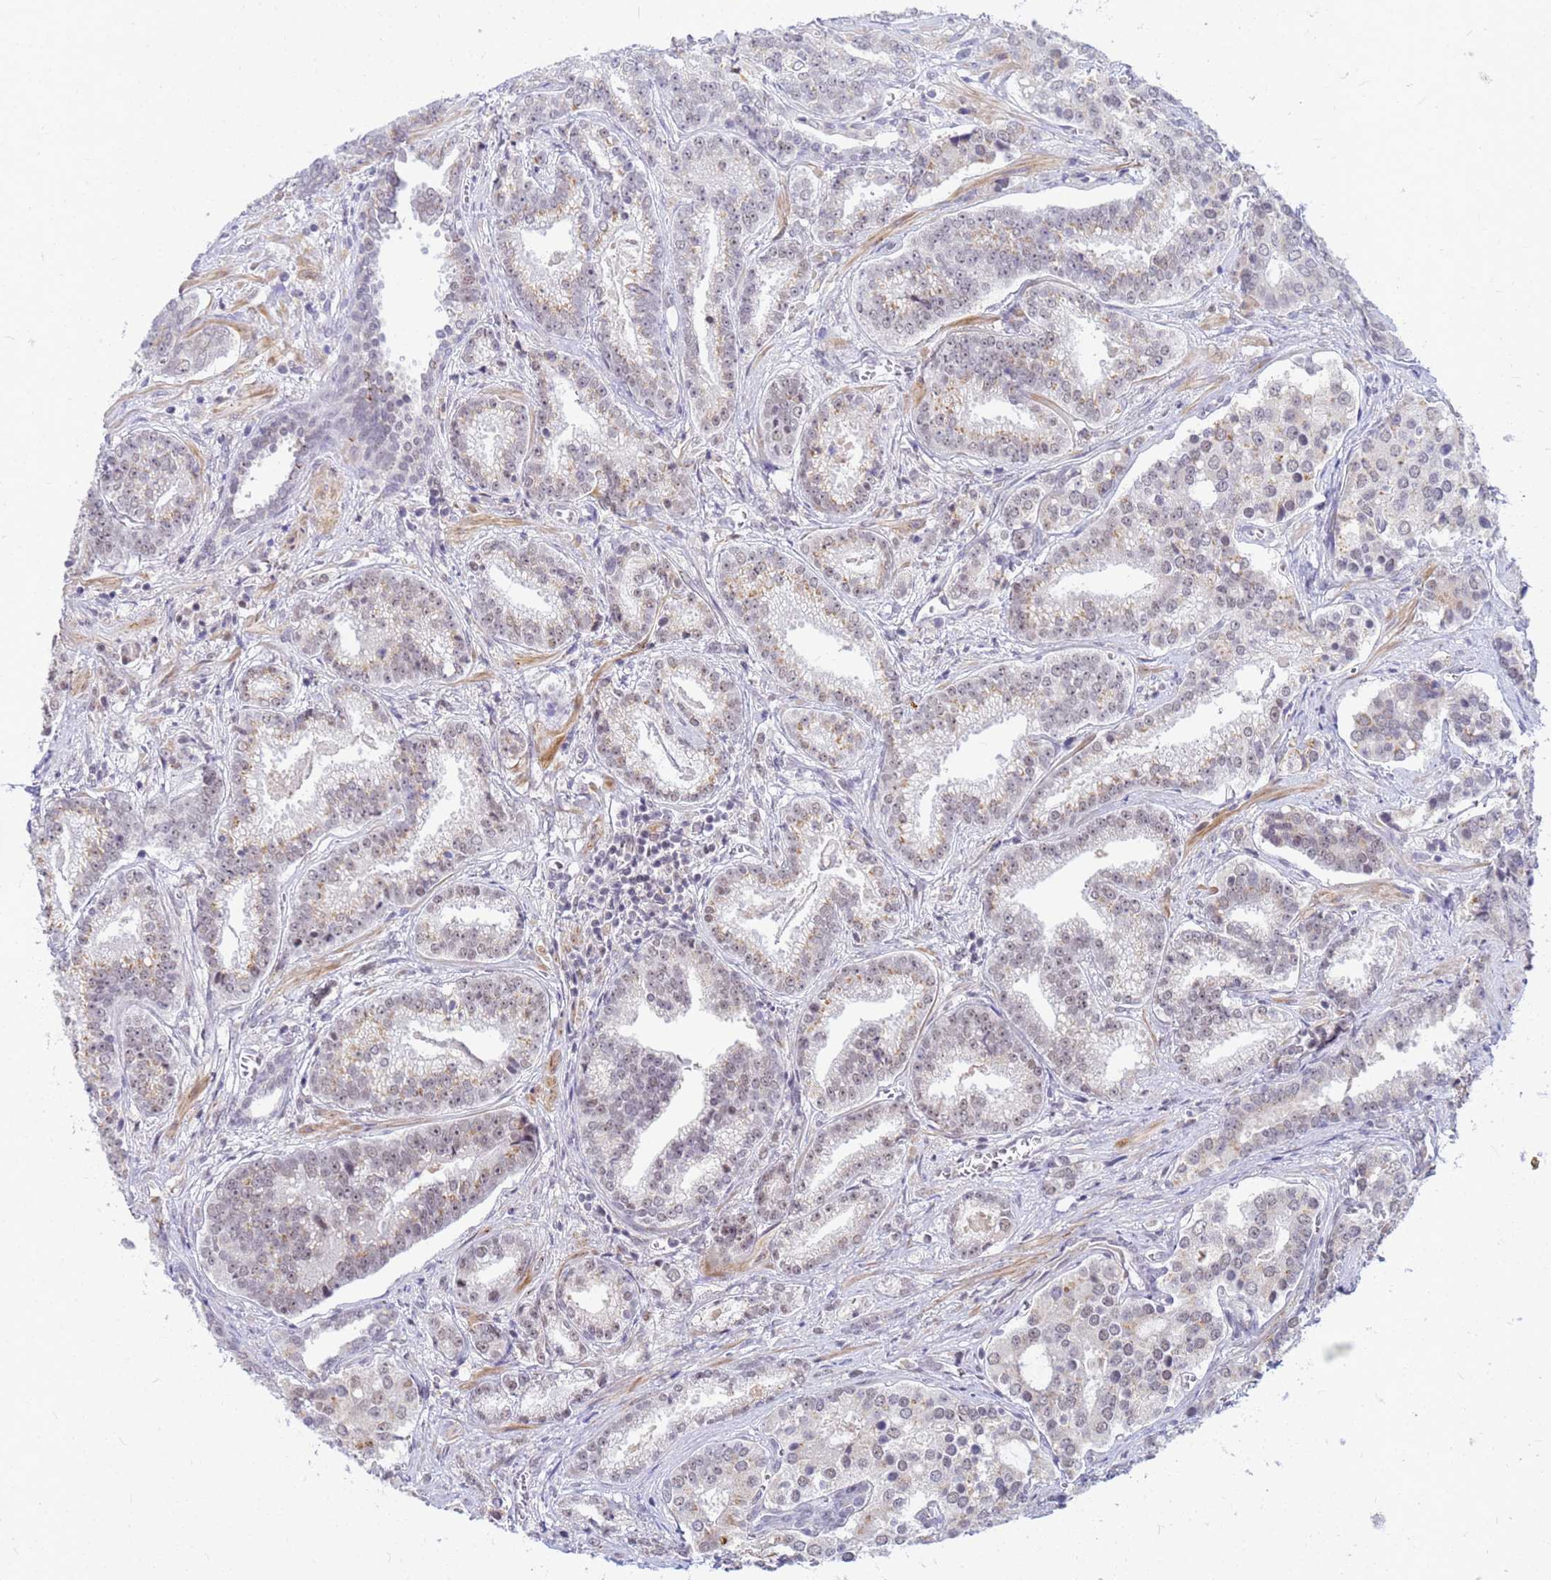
{"staining": {"intensity": "weak", "quantity": "25%-75%", "location": "cytoplasmic/membranous,nuclear"}, "tissue": "prostate cancer", "cell_type": "Tumor cells", "image_type": "cancer", "snomed": [{"axis": "morphology", "description": "Adenocarcinoma, High grade"}, {"axis": "topography", "description": "Prostate"}], "caption": "This is a histology image of IHC staining of prostate cancer, which shows weak staining in the cytoplasmic/membranous and nuclear of tumor cells.", "gene": "NCBP2", "patient": {"sex": "male", "age": 67}}